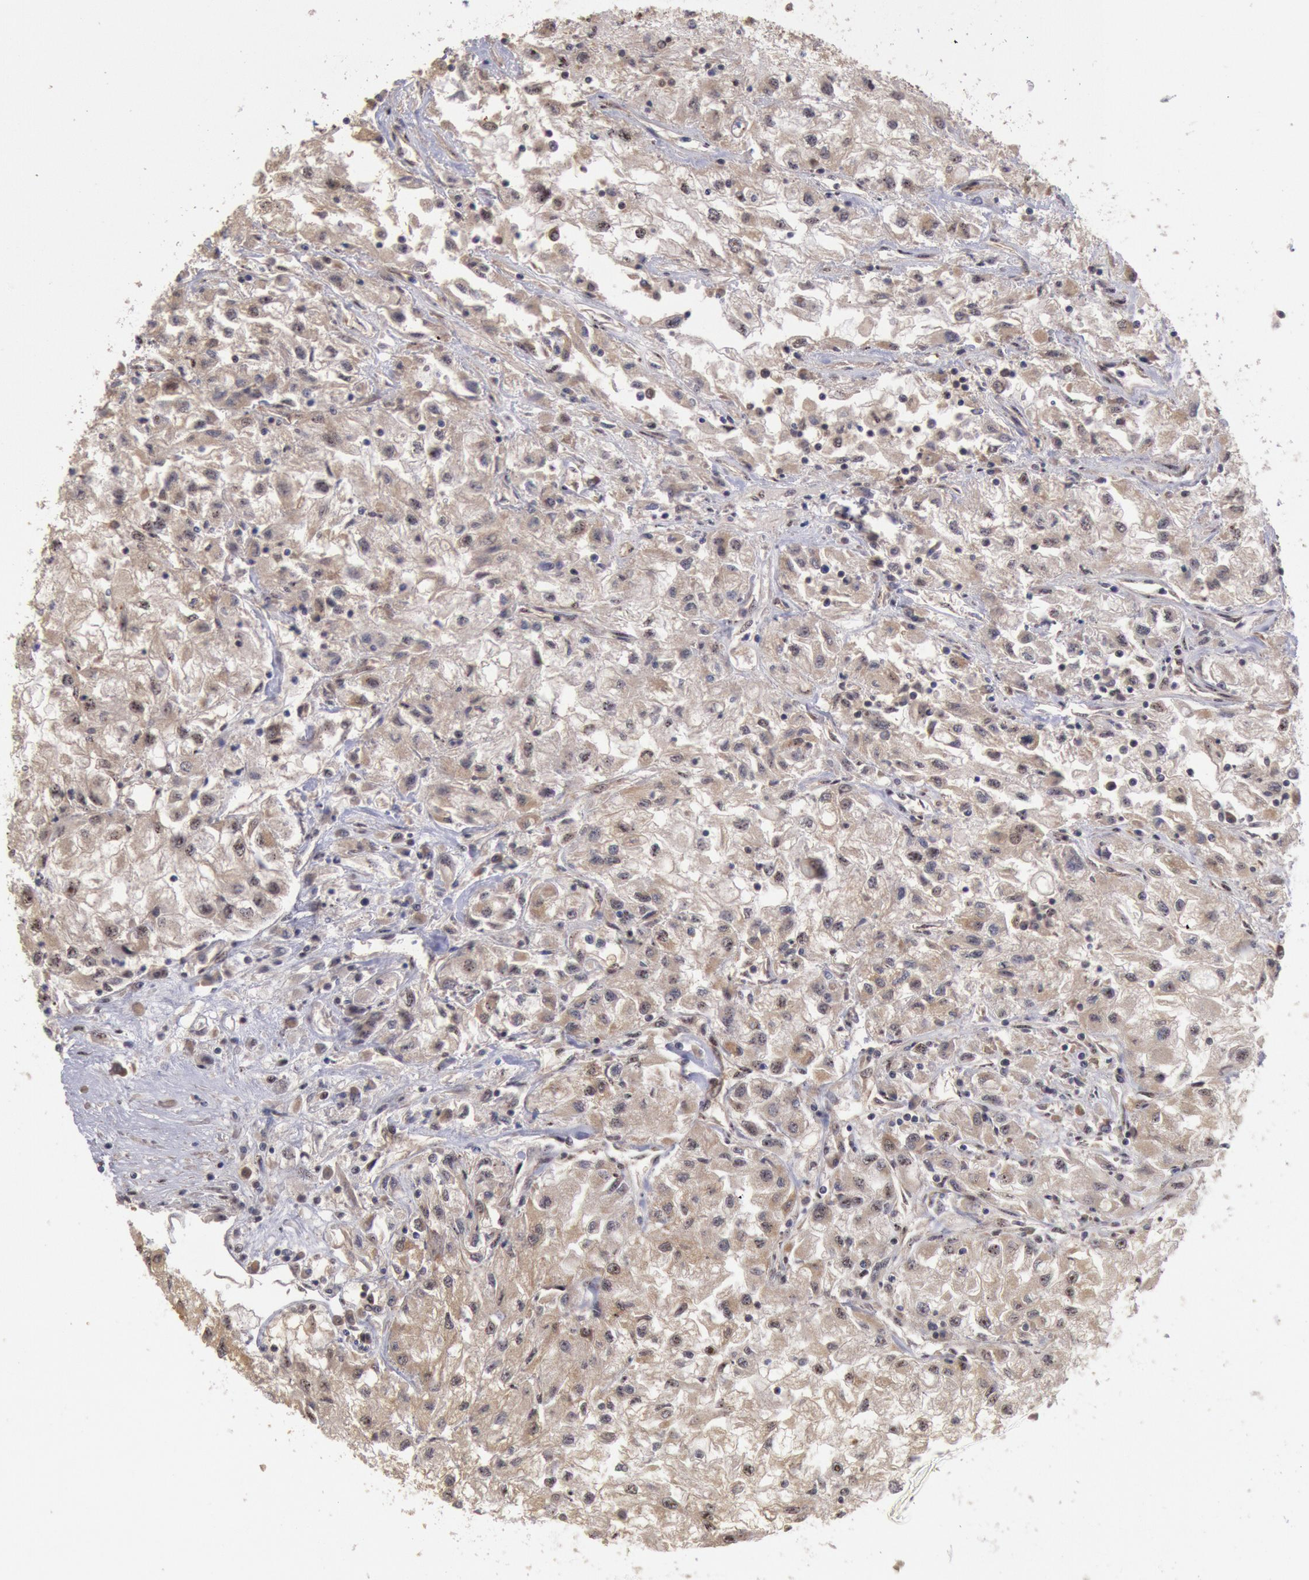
{"staining": {"intensity": "weak", "quantity": ">75%", "location": "cytoplasmic/membranous"}, "tissue": "renal cancer", "cell_type": "Tumor cells", "image_type": "cancer", "snomed": [{"axis": "morphology", "description": "Adenocarcinoma, NOS"}, {"axis": "topography", "description": "Kidney"}], "caption": "Immunohistochemistry image of human renal cancer (adenocarcinoma) stained for a protein (brown), which shows low levels of weak cytoplasmic/membranous staining in approximately >75% of tumor cells.", "gene": "STX17", "patient": {"sex": "male", "age": 59}}